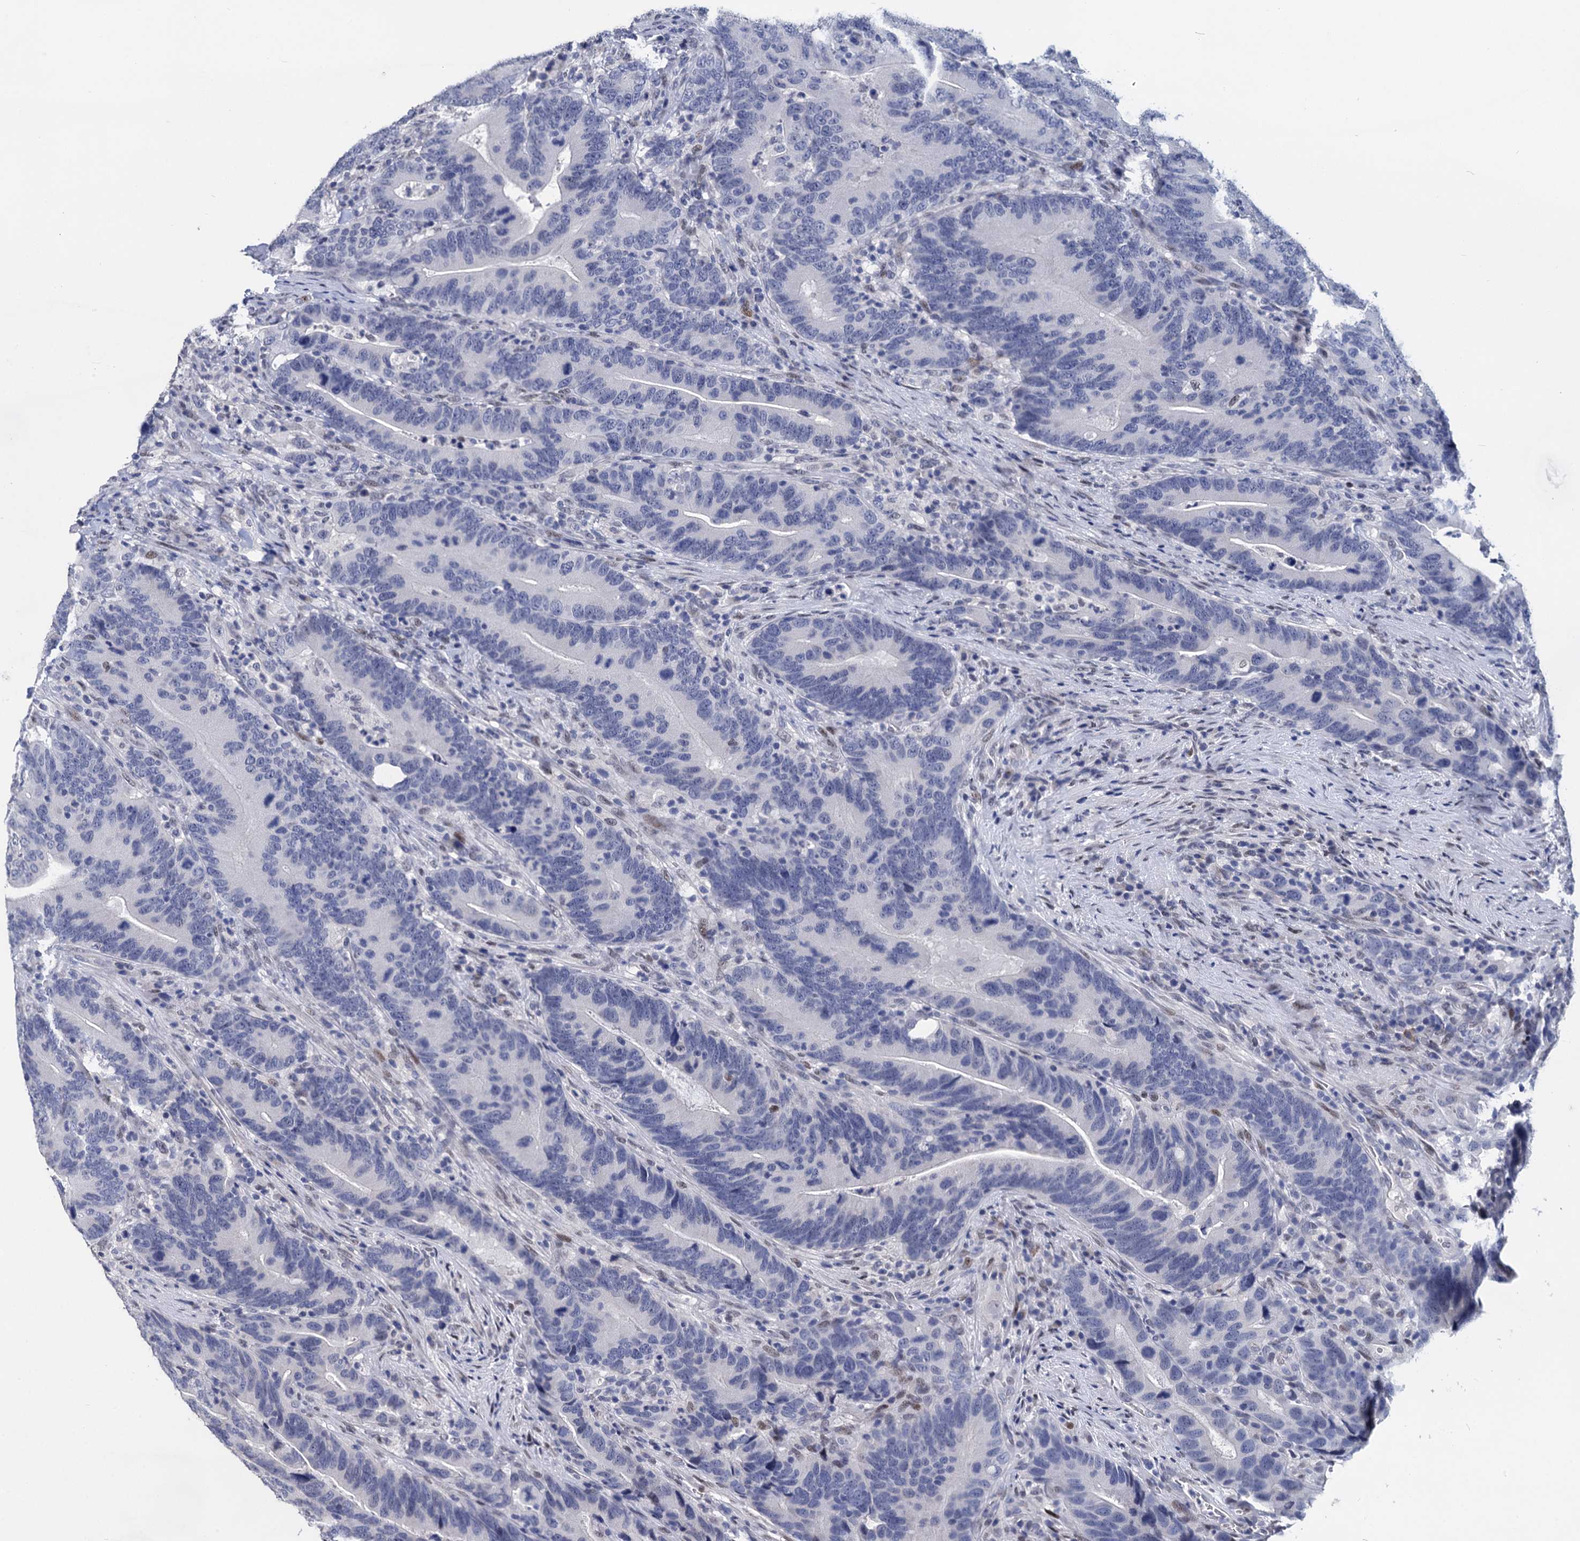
{"staining": {"intensity": "negative", "quantity": "none", "location": "none"}, "tissue": "colorectal cancer", "cell_type": "Tumor cells", "image_type": "cancer", "snomed": [{"axis": "morphology", "description": "Adenocarcinoma, NOS"}, {"axis": "topography", "description": "Colon"}], "caption": "Tumor cells show no significant protein positivity in adenocarcinoma (colorectal).", "gene": "MAGEA4", "patient": {"sex": "female", "age": 66}}